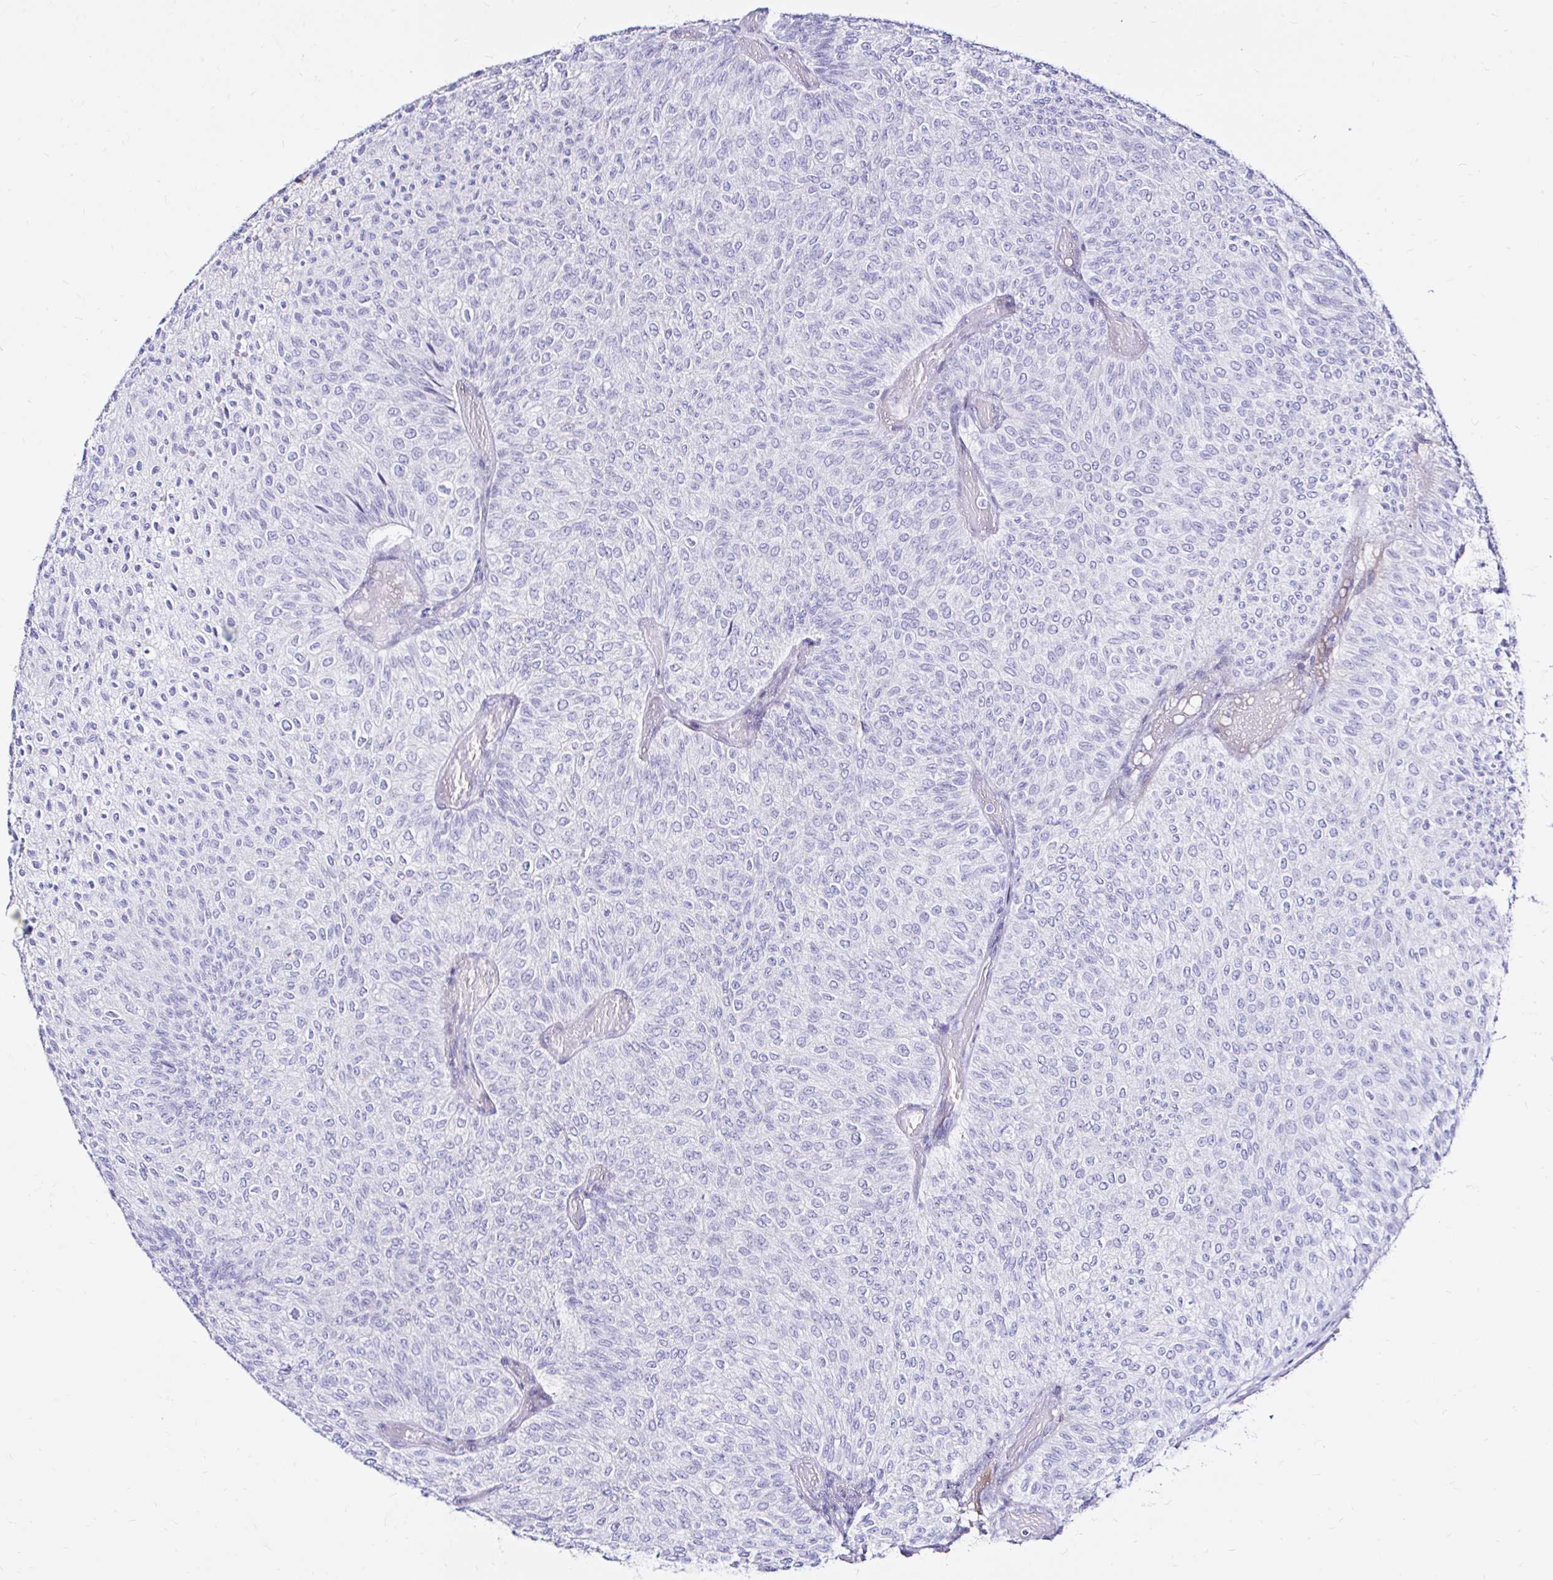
{"staining": {"intensity": "negative", "quantity": "none", "location": "none"}, "tissue": "urothelial cancer", "cell_type": "Tumor cells", "image_type": "cancer", "snomed": [{"axis": "morphology", "description": "Urothelial carcinoma, Low grade"}, {"axis": "topography", "description": "Urinary bladder"}], "caption": "Human urothelial cancer stained for a protein using IHC exhibits no positivity in tumor cells.", "gene": "ZNF432", "patient": {"sex": "male", "age": 78}}